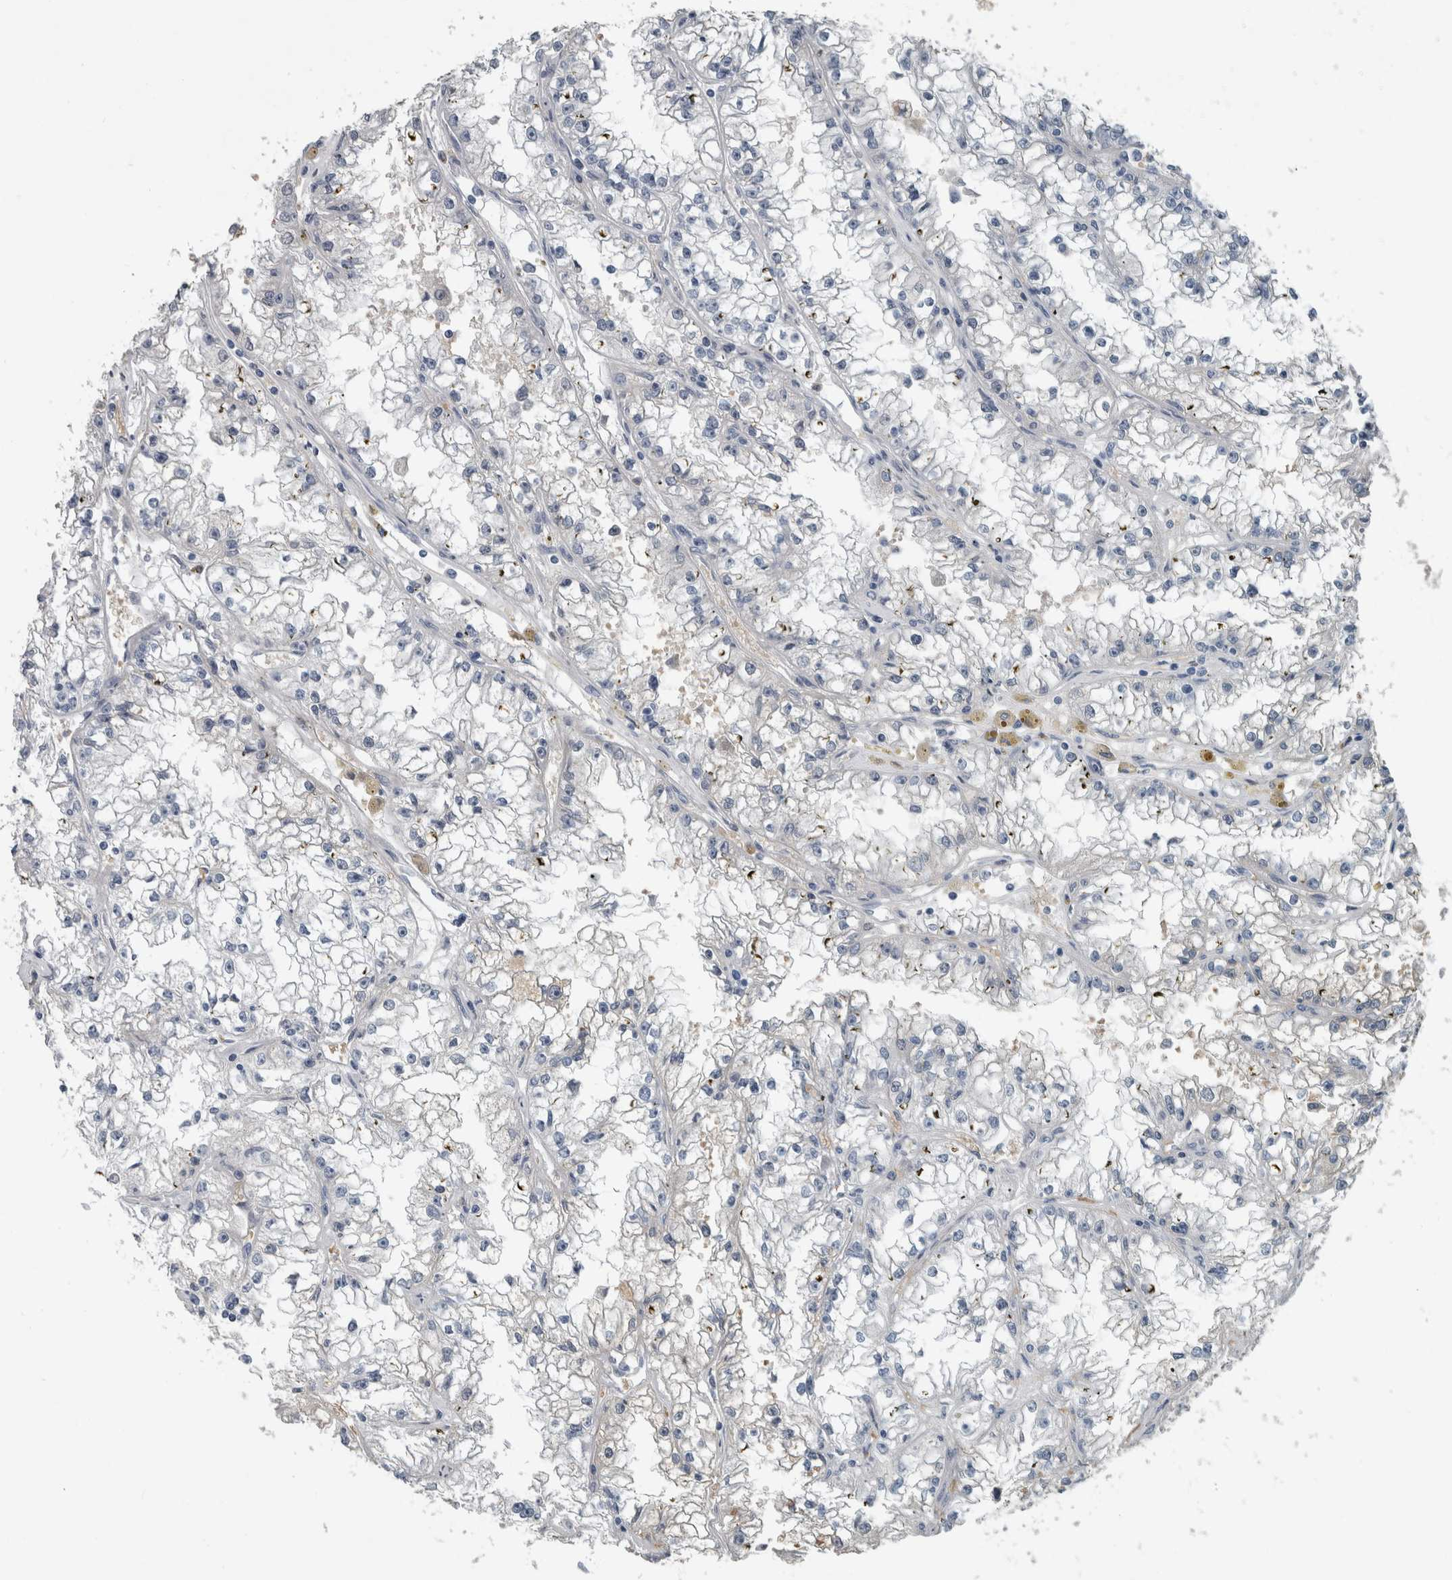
{"staining": {"intensity": "negative", "quantity": "none", "location": "none"}, "tissue": "renal cancer", "cell_type": "Tumor cells", "image_type": "cancer", "snomed": [{"axis": "morphology", "description": "Adenocarcinoma, NOS"}, {"axis": "topography", "description": "Kidney"}], "caption": "Tumor cells are negative for brown protein staining in renal adenocarcinoma.", "gene": "SH3GL2", "patient": {"sex": "male", "age": 56}}